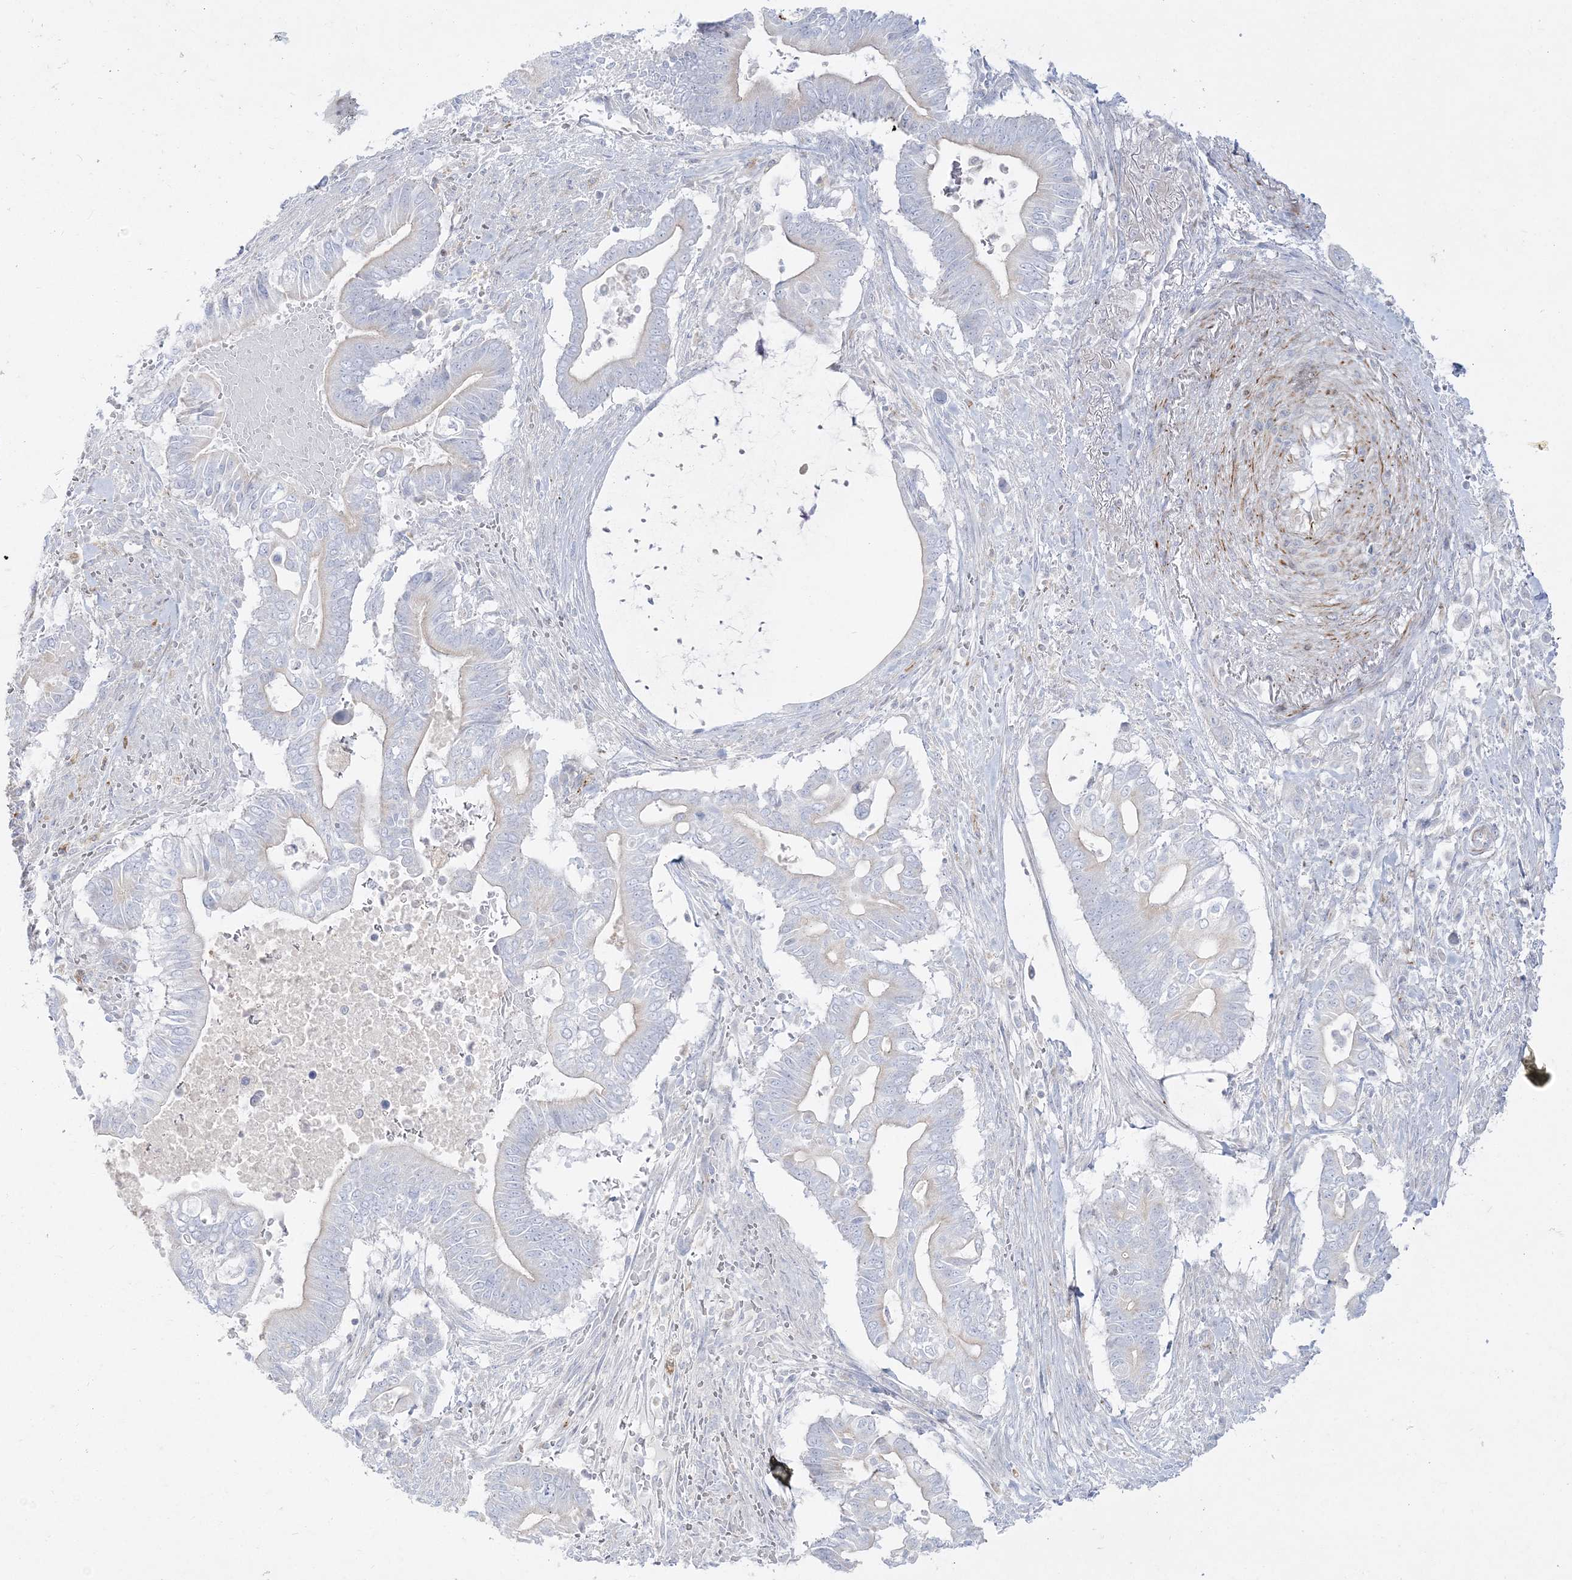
{"staining": {"intensity": "negative", "quantity": "none", "location": "none"}, "tissue": "pancreatic cancer", "cell_type": "Tumor cells", "image_type": "cancer", "snomed": [{"axis": "morphology", "description": "Adenocarcinoma, NOS"}, {"axis": "topography", "description": "Pancreas"}], "caption": "Tumor cells show no significant staining in pancreatic cancer. Nuclei are stained in blue.", "gene": "GPAT2", "patient": {"sex": "male", "age": 68}}